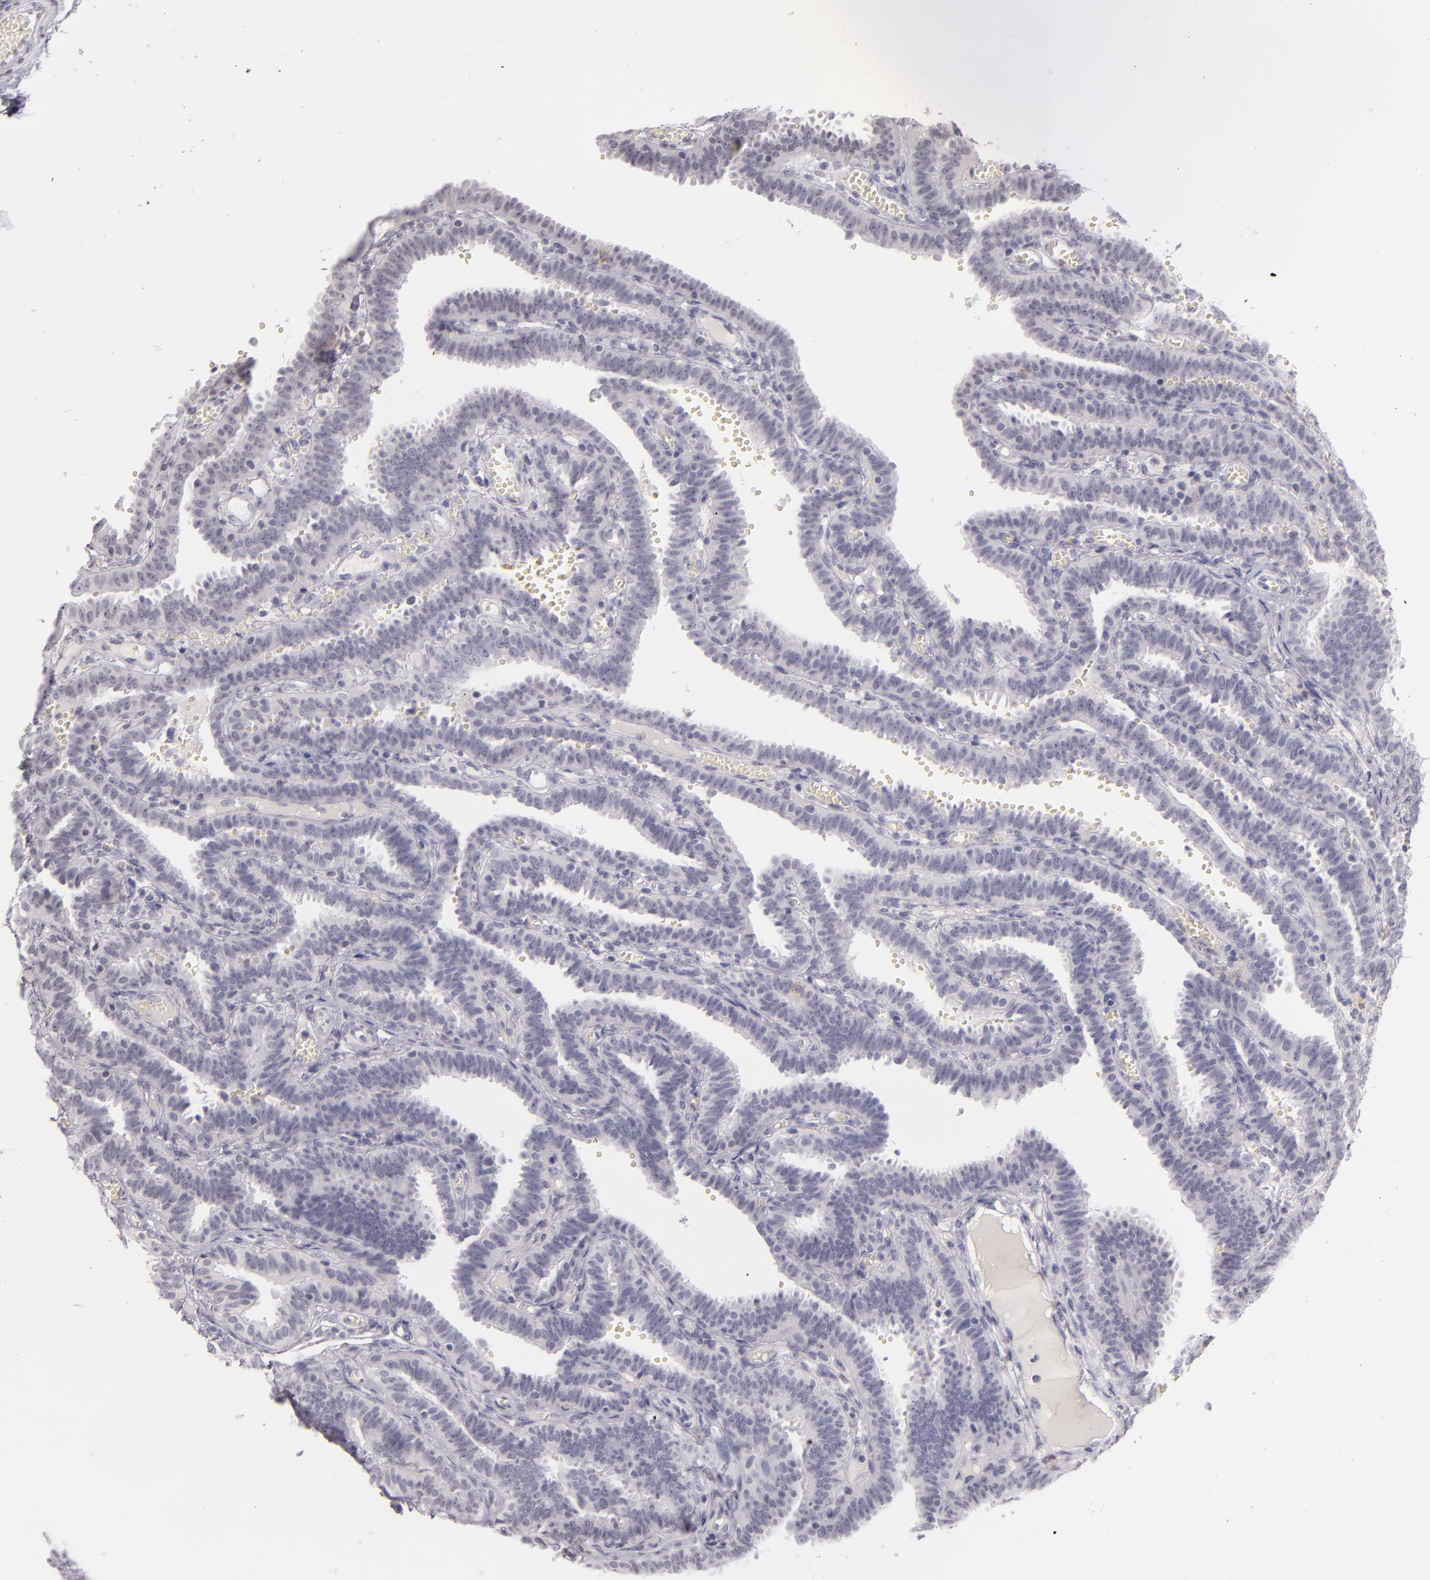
{"staining": {"intensity": "negative", "quantity": "none", "location": "none"}, "tissue": "fallopian tube", "cell_type": "Glandular cells", "image_type": "normal", "snomed": [{"axis": "morphology", "description": "Normal tissue, NOS"}, {"axis": "topography", "description": "Fallopian tube"}], "caption": "Immunohistochemical staining of benign human fallopian tube demonstrates no significant staining in glandular cells. The staining is performed using DAB (3,3'-diaminobenzidine) brown chromogen with nuclei counter-stained in using hematoxylin.", "gene": "CD40", "patient": {"sex": "female", "age": 29}}